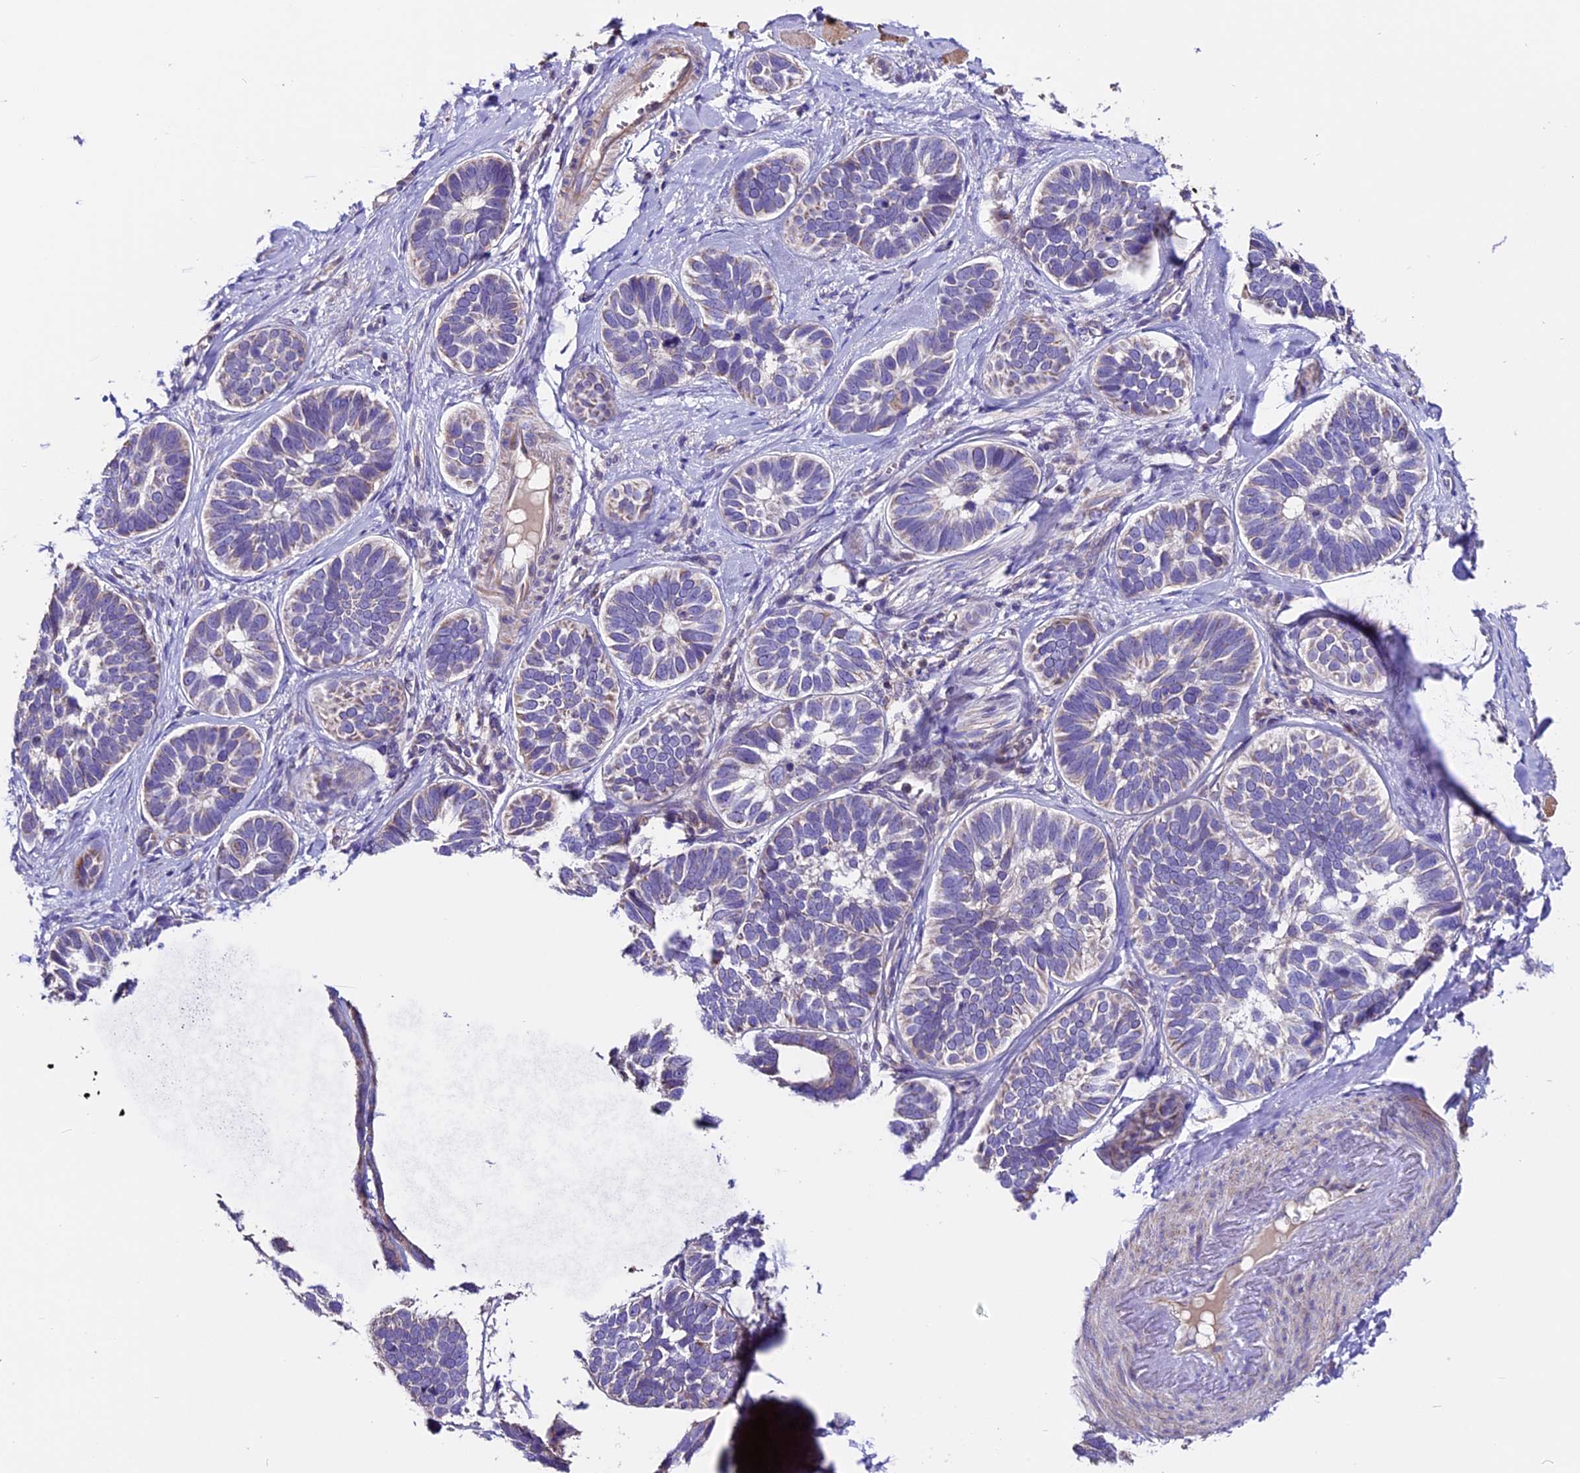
{"staining": {"intensity": "negative", "quantity": "none", "location": "none"}, "tissue": "skin cancer", "cell_type": "Tumor cells", "image_type": "cancer", "snomed": [{"axis": "morphology", "description": "Basal cell carcinoma"}, {"axis": "topography", "description": "Skin"}], "caption": "This is an IHC histopathology image of human skin cancer (basal cell carcinoma). There is no staining in tumor cells.", "gene": "DDX28", "patient": {"sex": "male", "age": 62}}